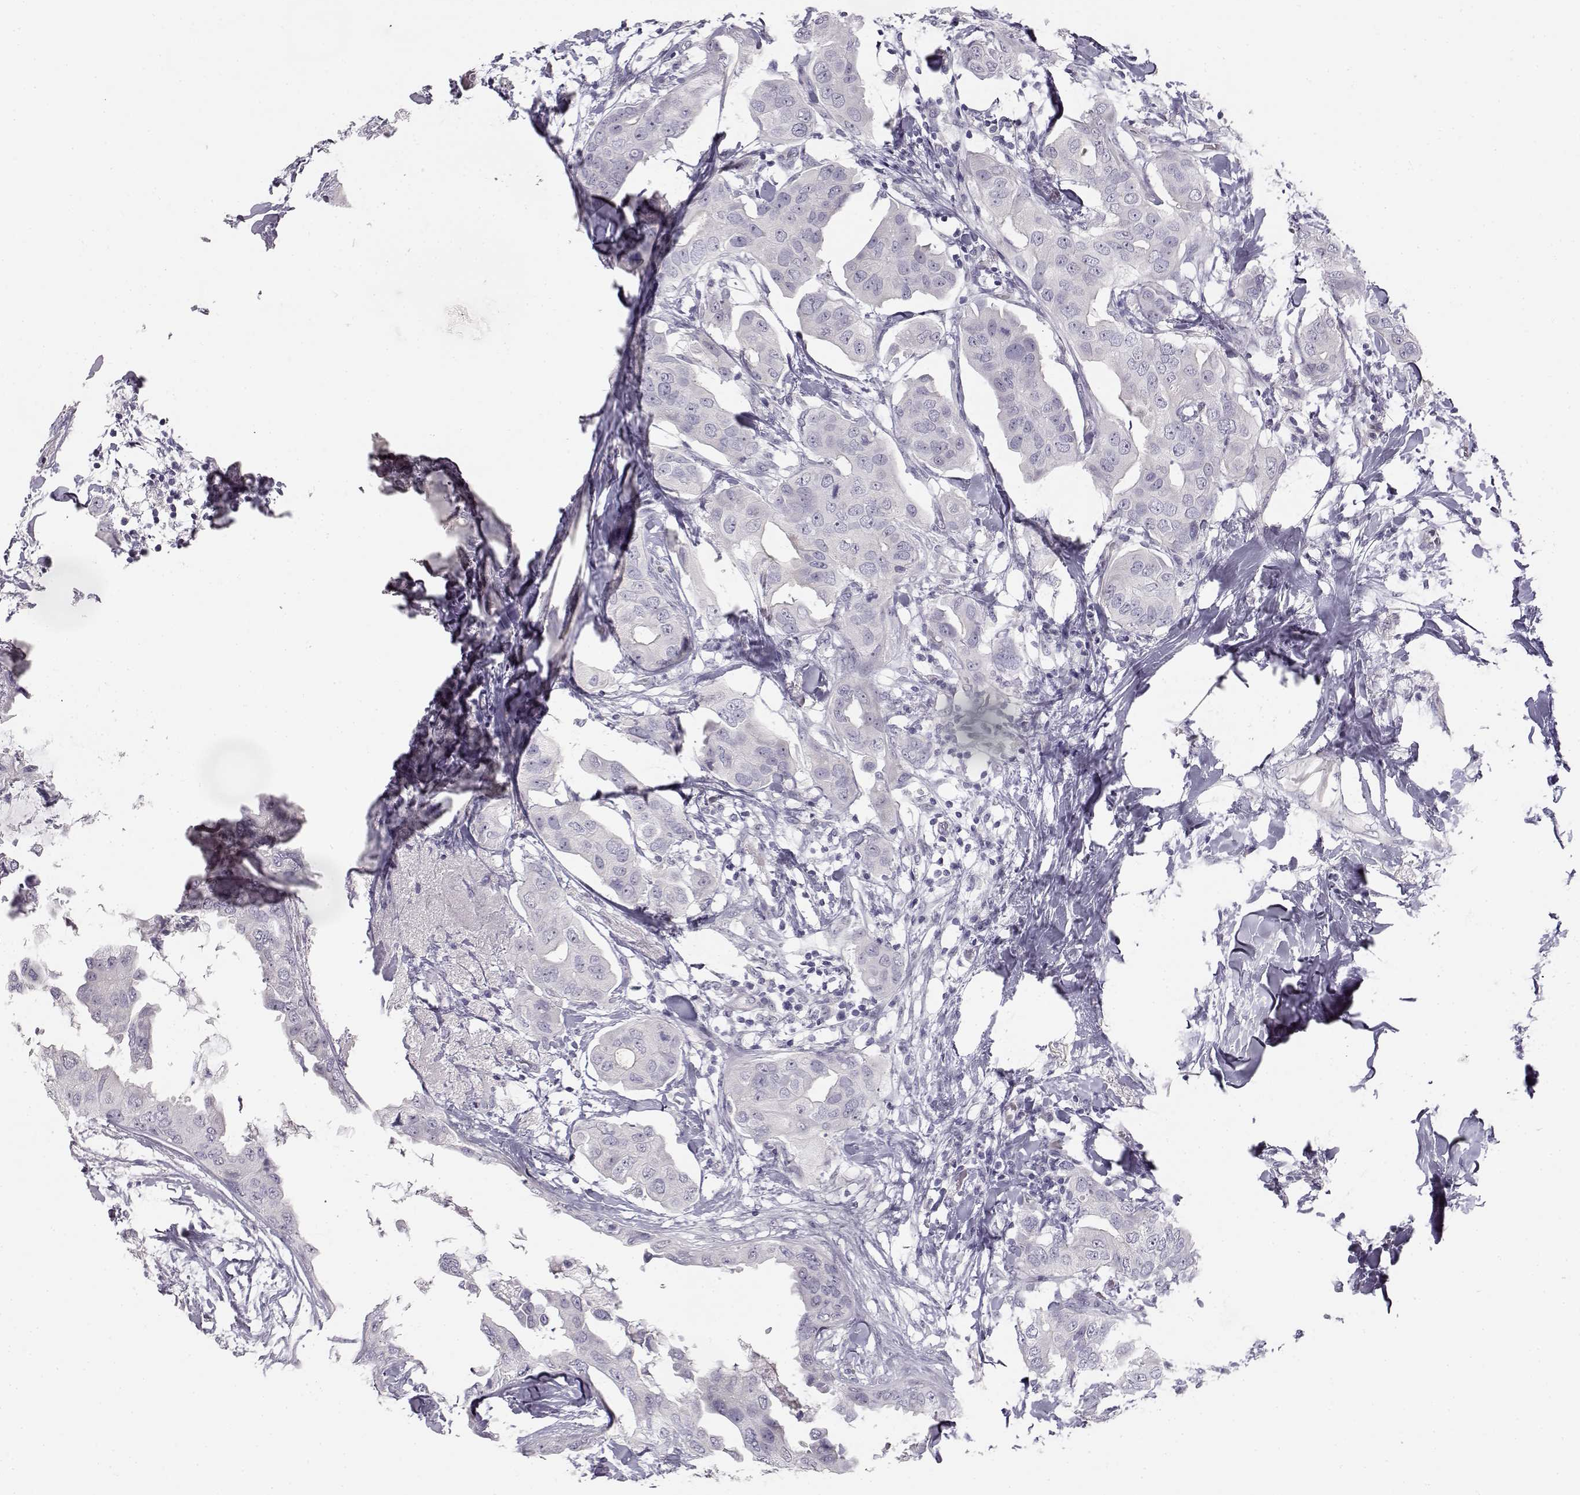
{"staining": {"intensity": "negative", "quantity": "none", "location": "none"}, "tissue": "breast cancer", "cell_type": "Tumor cells", "image_type": "cancer", "snomed": [{"axis": "morphology", "description": "Normal tissue, NOS"}, {"axis": "morphology", "description": "Duct carcinoma"}, {"axis": "topography", "description": "Breast"}], "caption": "Immunohistochemistry (IHC) histopathology image of neoplastic tissue: human invasive ductal carcinoma (breast) stained with DAB exhibits no significant protein positivity in tumor cells.", "gene": "MYCBPAP", "patient": {"sex": "female", "age": 40}}